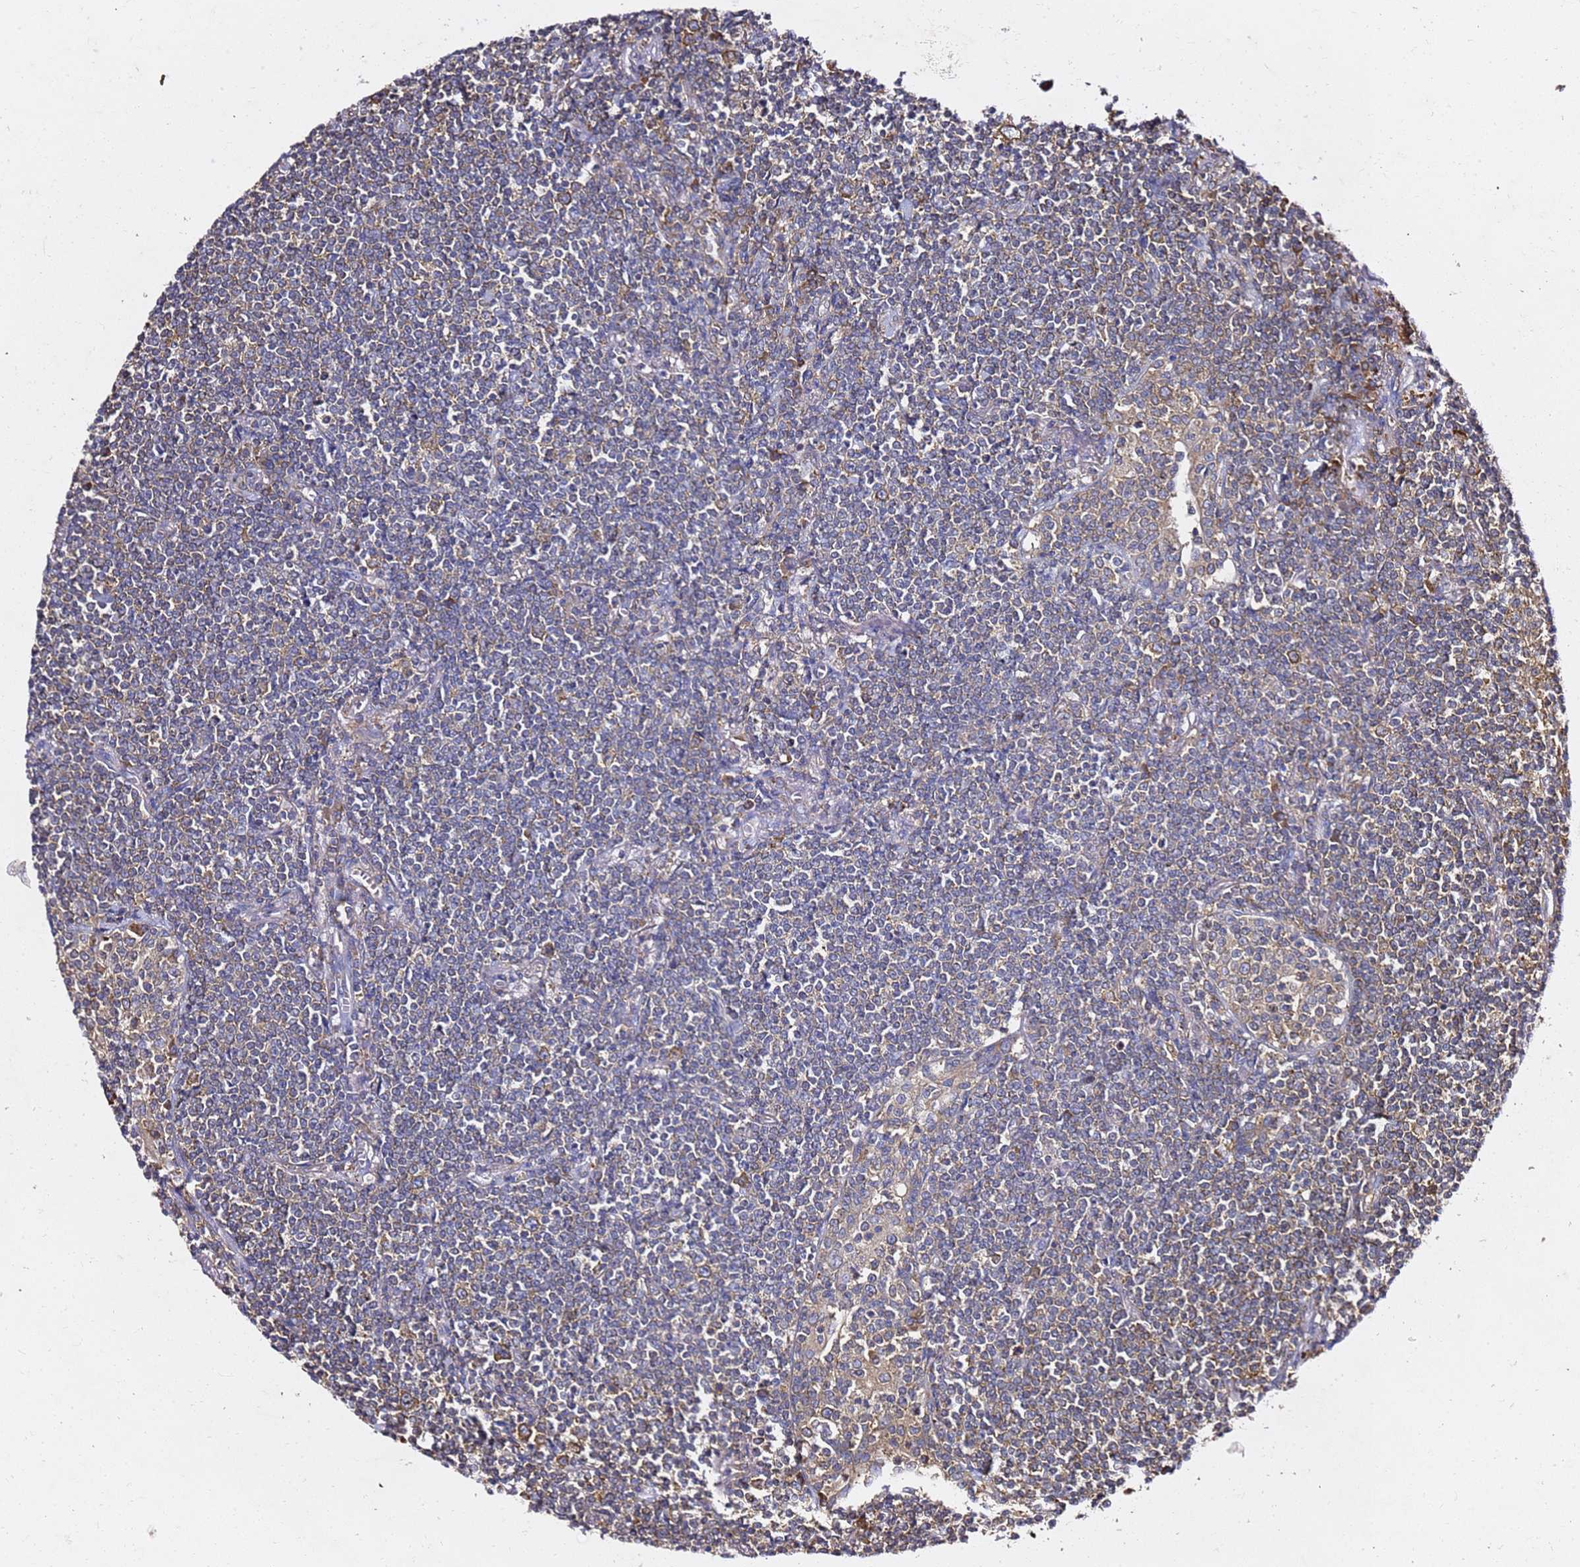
{"staining": {"intensity": "weak", "quantity": "<25%", "location": "cytoplasmic/membranous"}, "tissue": "lymphoma", "cell_type": "Tumor cells", "image_type": "cancer", "snomed": [{"axis": "morphology", "description": "Malignant lymphoma, non-Hodgkin's type, Low grade"}, {"axis": "topography", "description": "Lung"}], "caption": "Tumor cells are negative for brown protein staining in lymphoma.", "gene": "TPST1", "patient": {"sex": "female", "age": 71}}